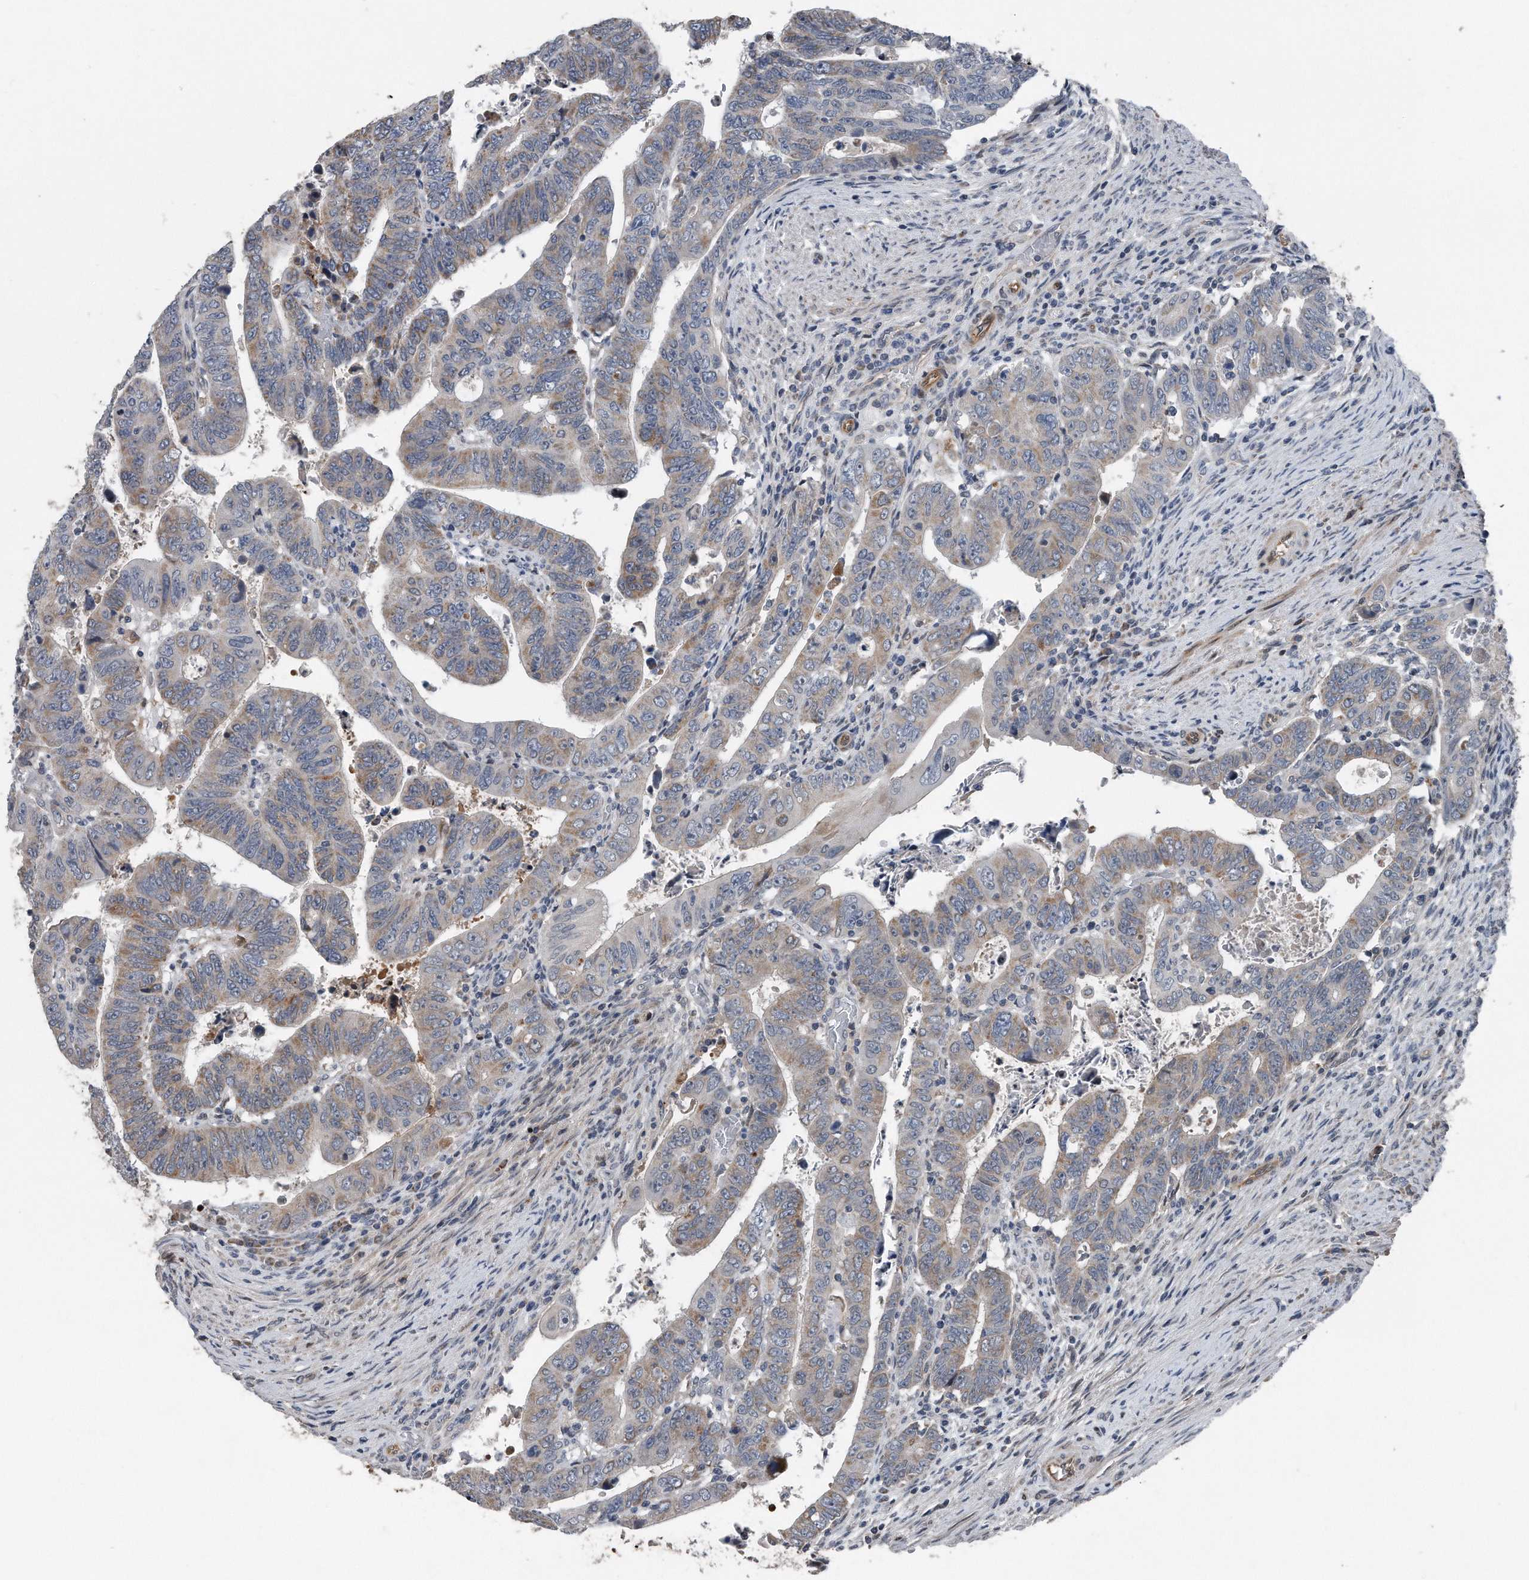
{"staining": {"intensity": "weak", "quantity": "25%-75%", "location": "cytoplasmic/membranous"}, "tissue": "colorectal cancer", "cell_type": "Tumor cells", "image_type": "cancer", "snomed": [{"axis": "morphology", "description": "Normal tissue, NOS"}, {"axis": "morphology", "description": "Adenocarcinoma, NOS"}, {"axis": "topography", "description": "Rectum"}], "caption": "IHC (DAB) staining of colorectal adenocarcinoma shows weak cytoplasmic/membranous protein expression in about 25%-75% of tumor cells.", "gene": "DST", "patient": {"sex": "female", "age": 65}}